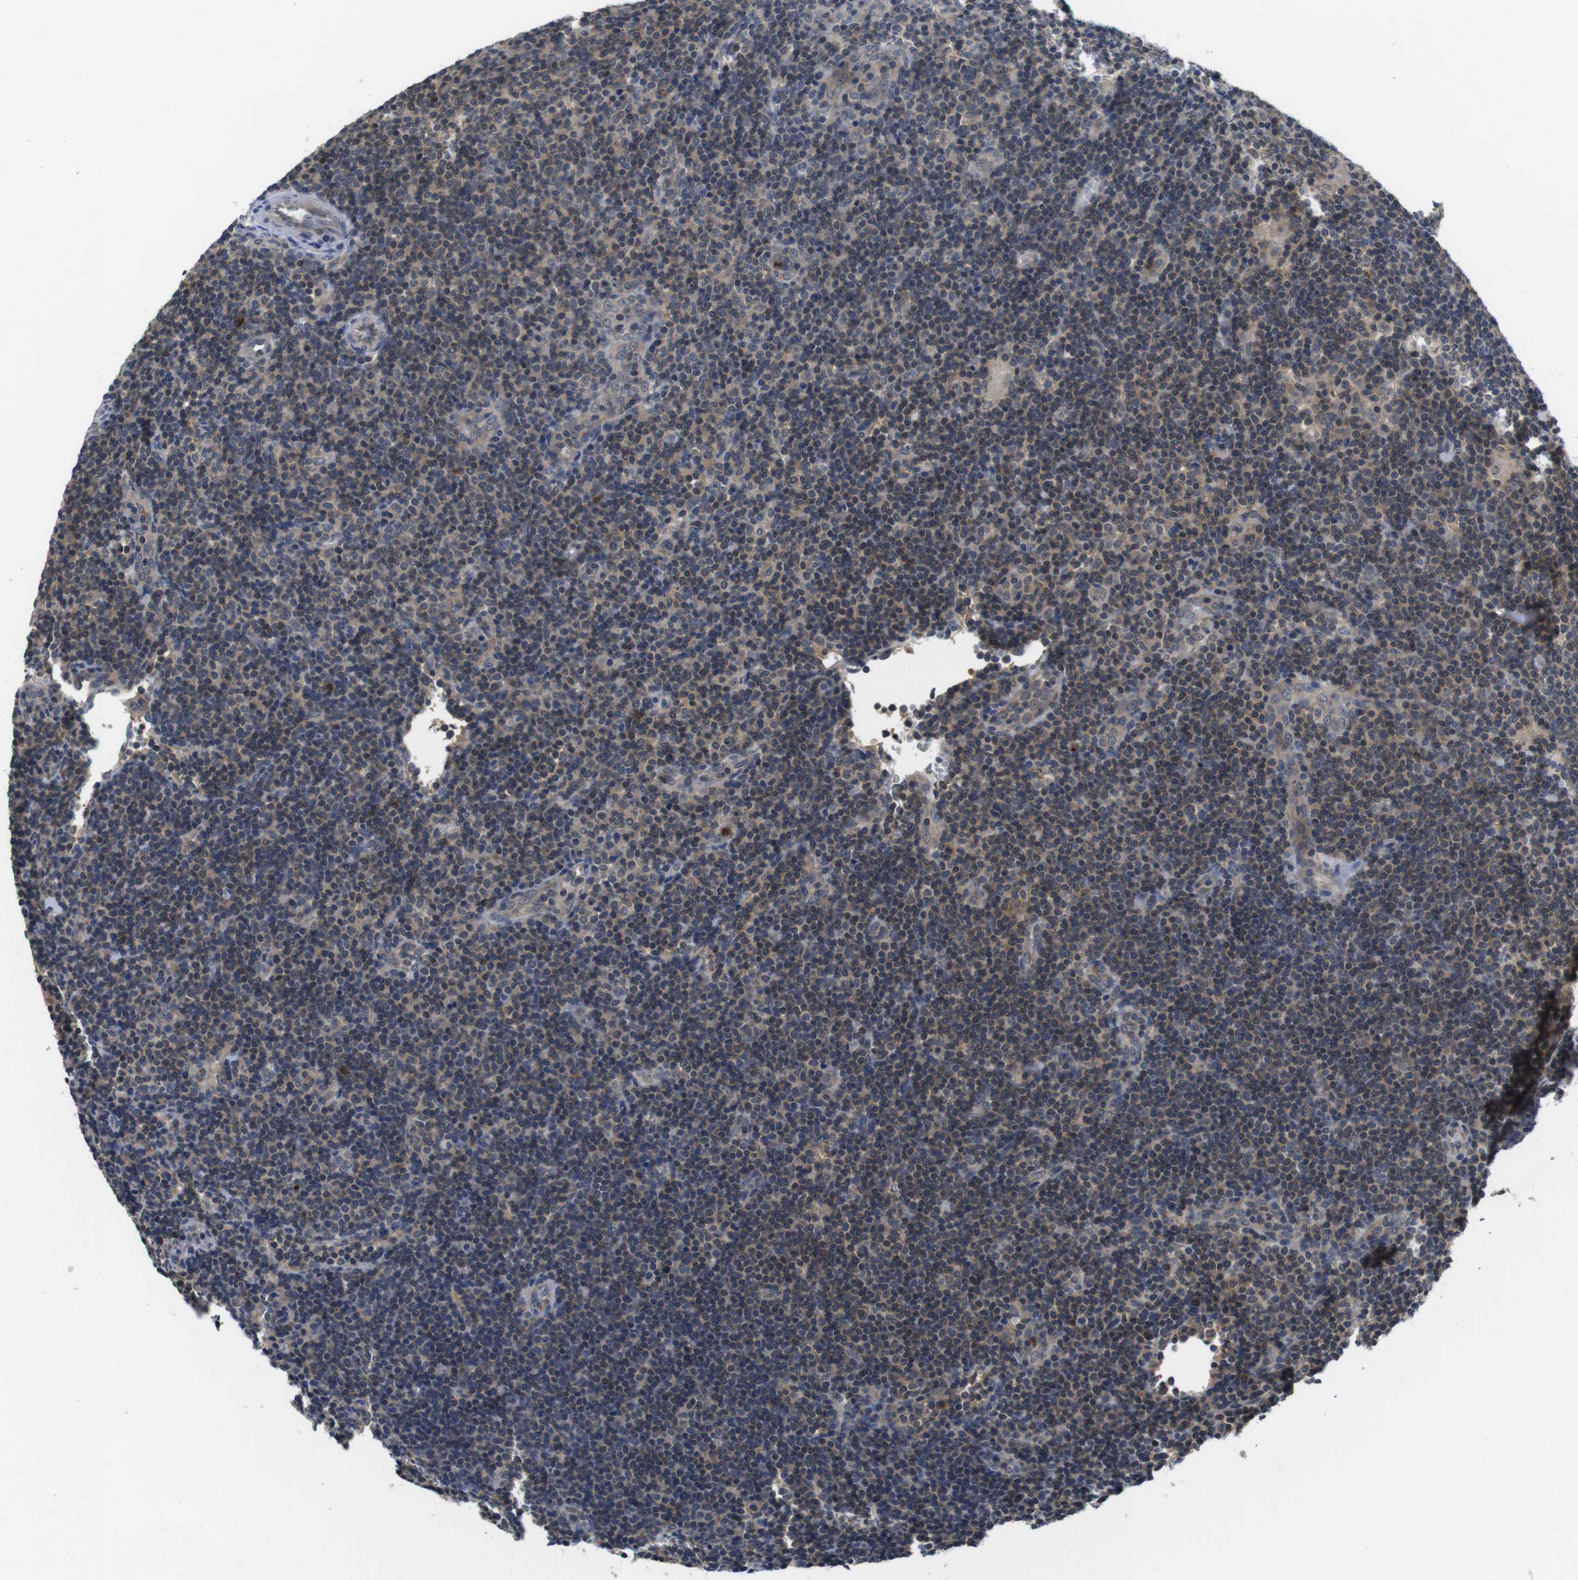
{"staining": {"intensity": "weak", "quantity": ">75%", "location": "cytoplasmic/membranous"}, "tissue": "lymphoma", "cell_type": "Tumor cells", "image_type": "cancer", "snomed": [{"axis": "morphology", "description": "Hodgkin's disease, NOS"}, {"axis": "topography", "description": "Lymph node"}], "caption": "There is low levels of weak cytoplasmic/membranous staining in tumor cells of Hodgkin's disease, as demonstrated by immunohistochemical staining (brown color).", "gene": "FADD", "patient": {"sex": "female", "age": 57}}